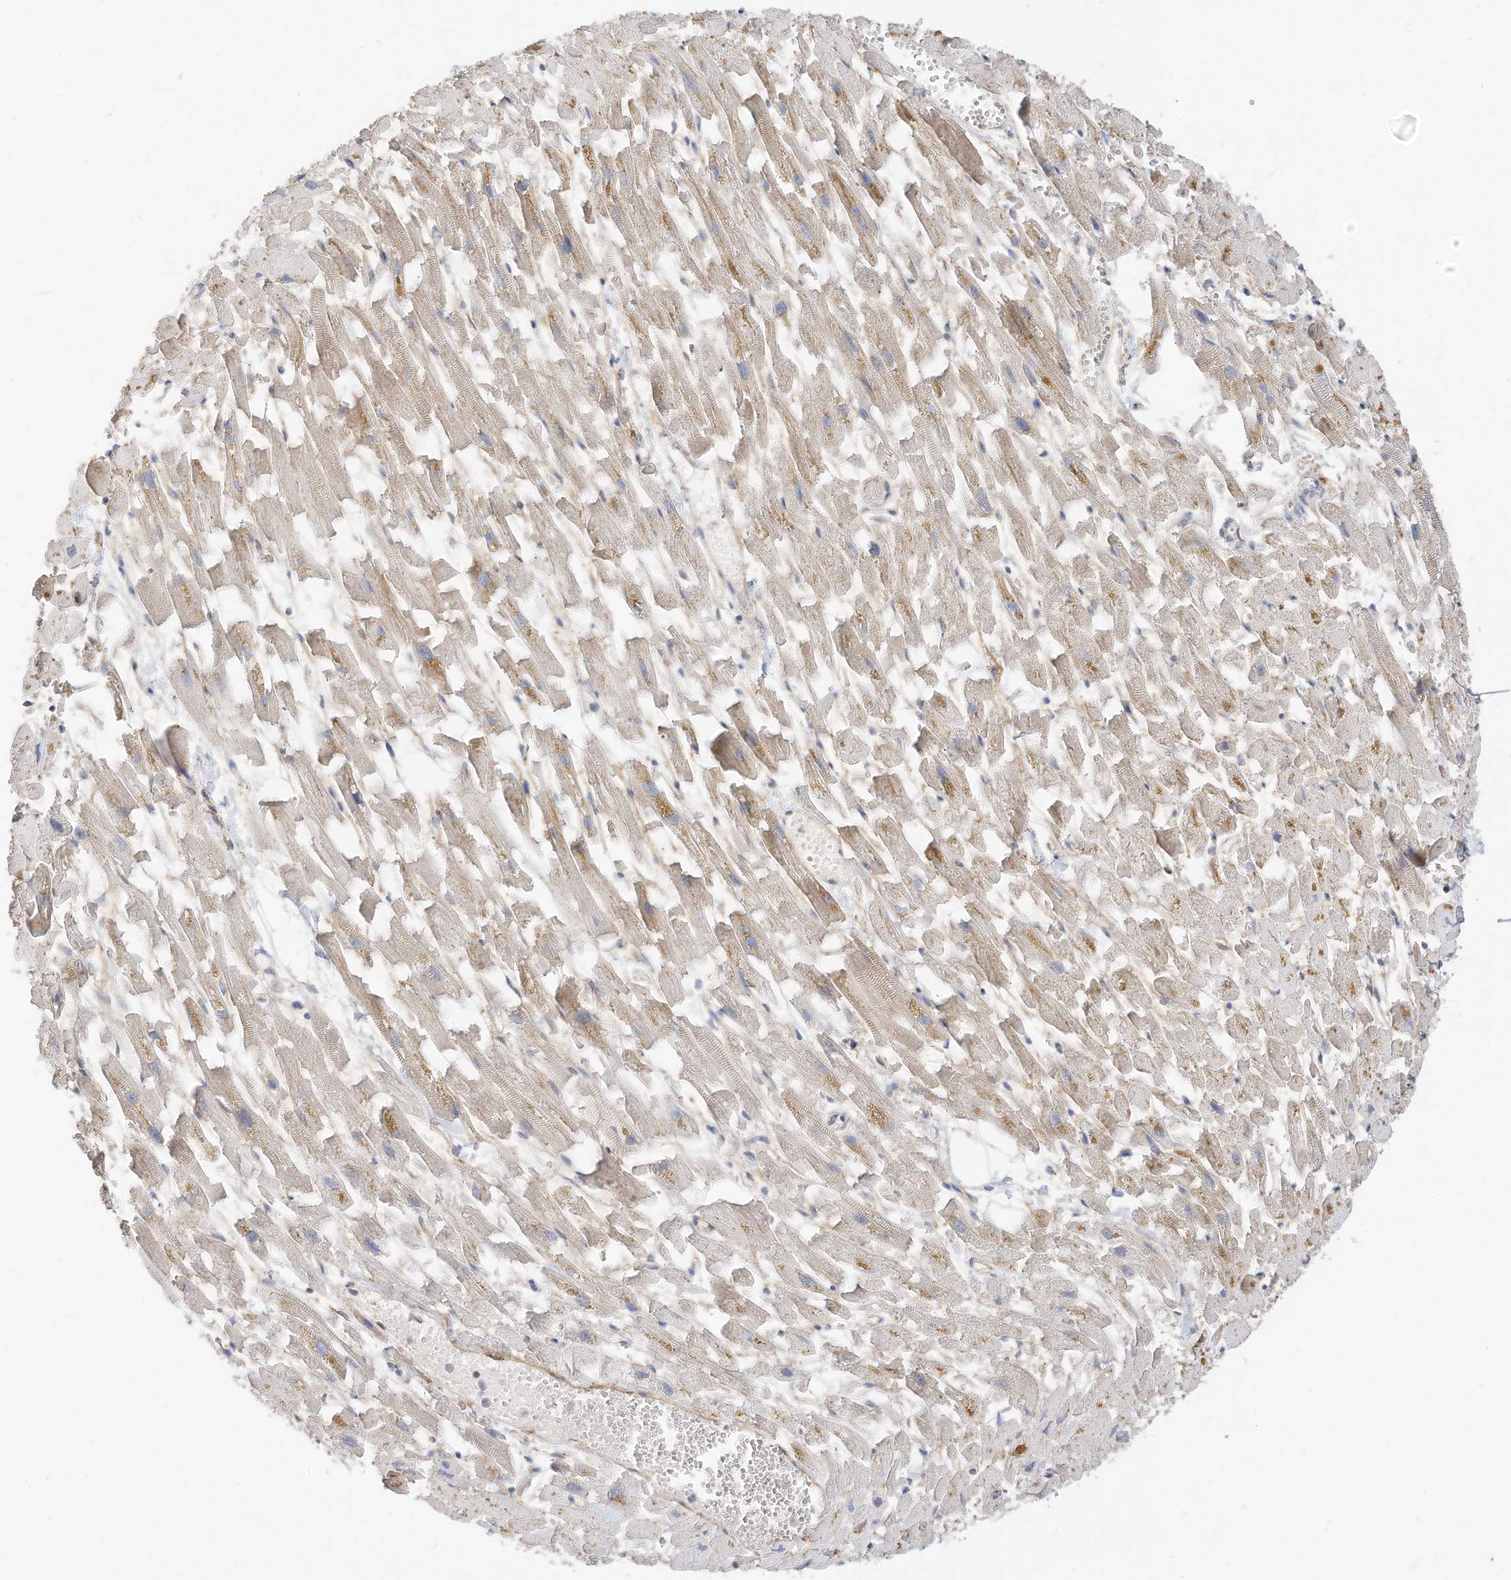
{"staining": {"intensity": "weak", "quantity": "25%-75%", "location": "cytoplasmic/membranous"}, "tissue": "heart muscle", "cell_type": "Cardiomyocytes", "image_type": "normal", "snomed": [{"axis": "morphology", "description": "Normal tissue, NOS"}, {"axis": "topography", "description": "Heart"}], "caption": "Human heart muscle stained with a brown dye displays weak cytoplasmic/membranous positive expression in about 25%-75% of cardiomyocytes.", "gene": "RHOH", "patient": {"sex": "female", "age": 64}}